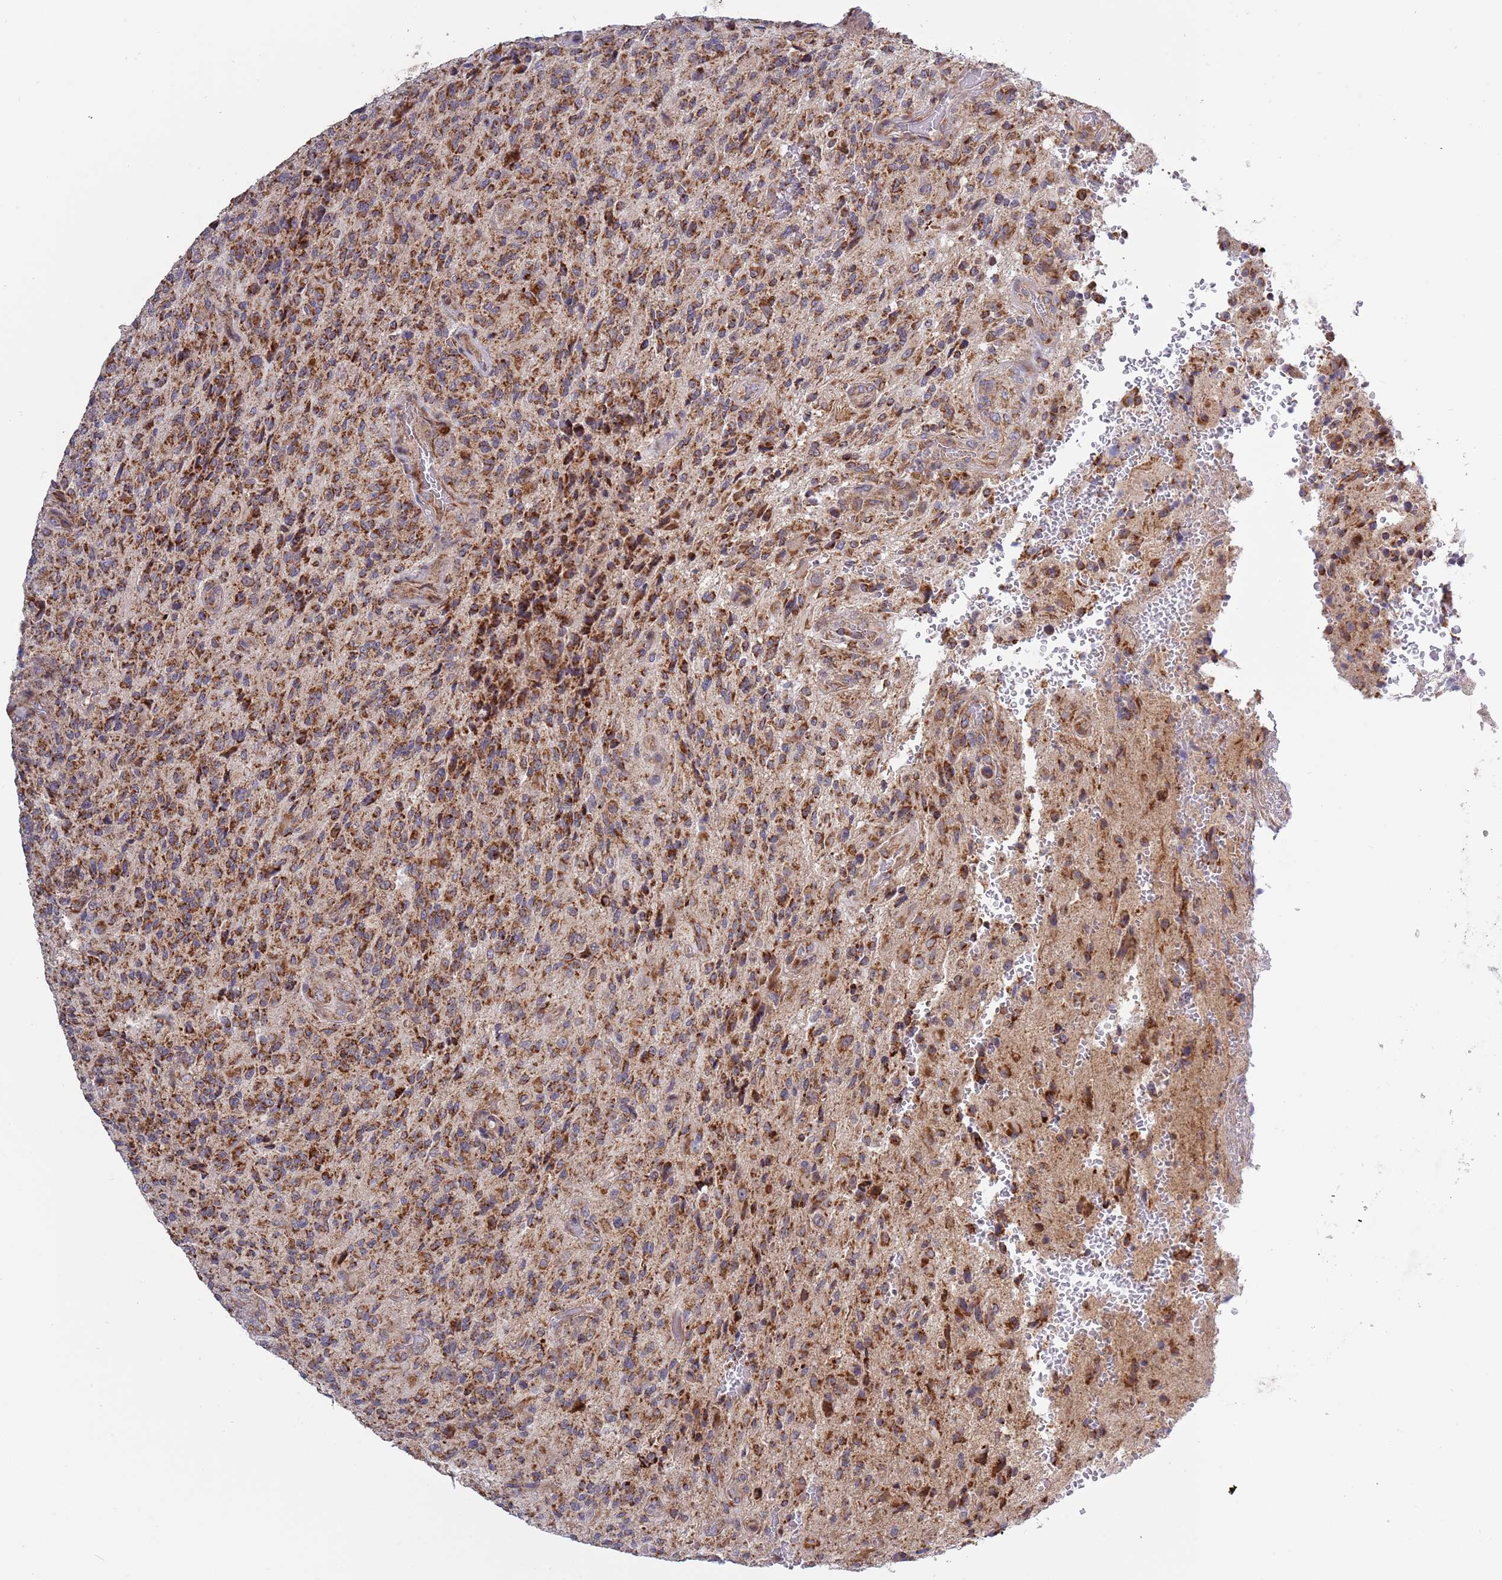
{"staining": {"intensity": "strong", "quantity": ">75%", "location": "cytoplasmic/membranous"}, "tissue": "glioma", "cell_type": "Tumor cells", "image_type": "cancer", "snomed": [{"axis": "morphology", "description": "Normal tissue, NOS"}, {"axis": "morphology", "description": "Glioma, malignant, High grade"}, {"axis": "topography", "description": "Cerebral cortex"}], "caption": "DAB (3,3'-diaminobenzidine) immunohistochemical staining of human glioma demonstrates strong cytoplasmic/membranous protein staining in approximately >75% of tumor cells.", "gene": "IRS4", "patient": {"sex": "male", "age": 56}}